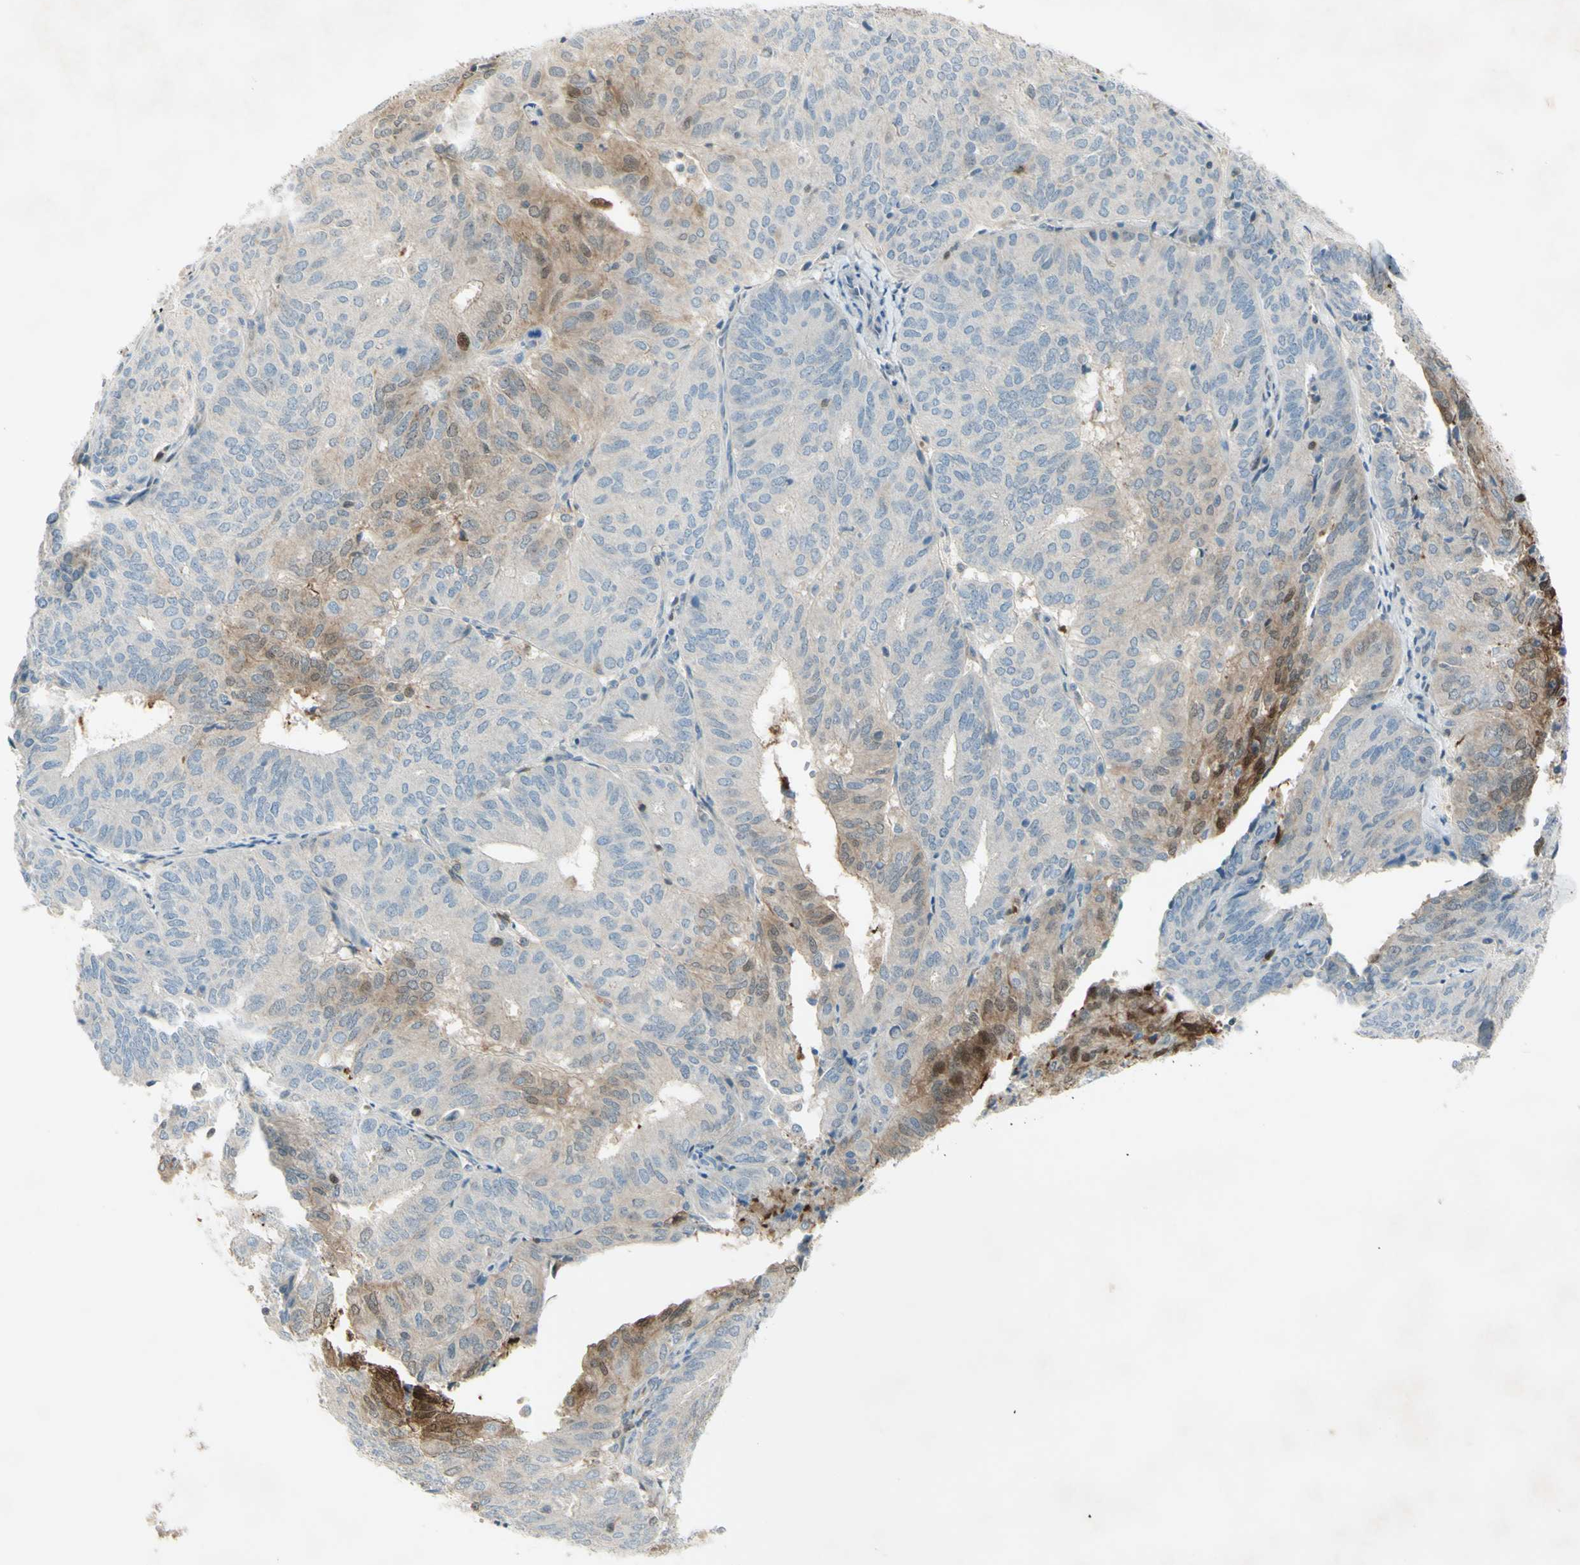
{"staining": {"intensity": "strong", "quantity": "<25%", "location": "nuclear"}, "tissue": "endometrial cancer", "cell_type": "Tumor cells", "image_type": "cancer", "snomed": [{"axis": "morphology", "description": "Adenocarcinoma, NOS"}, {"axis": "topography", "description": "Uterus"}], "caption": "Immunohistochemistry (IHC) photomicrograph of endometrial adenocarcinoma stained for a protein (brown), which shows medium levels of strong nuclear expression in approximately <25% of tumor cells.", "gene": "C1orf159", "patient": {"sex": "female", "age": 60}}